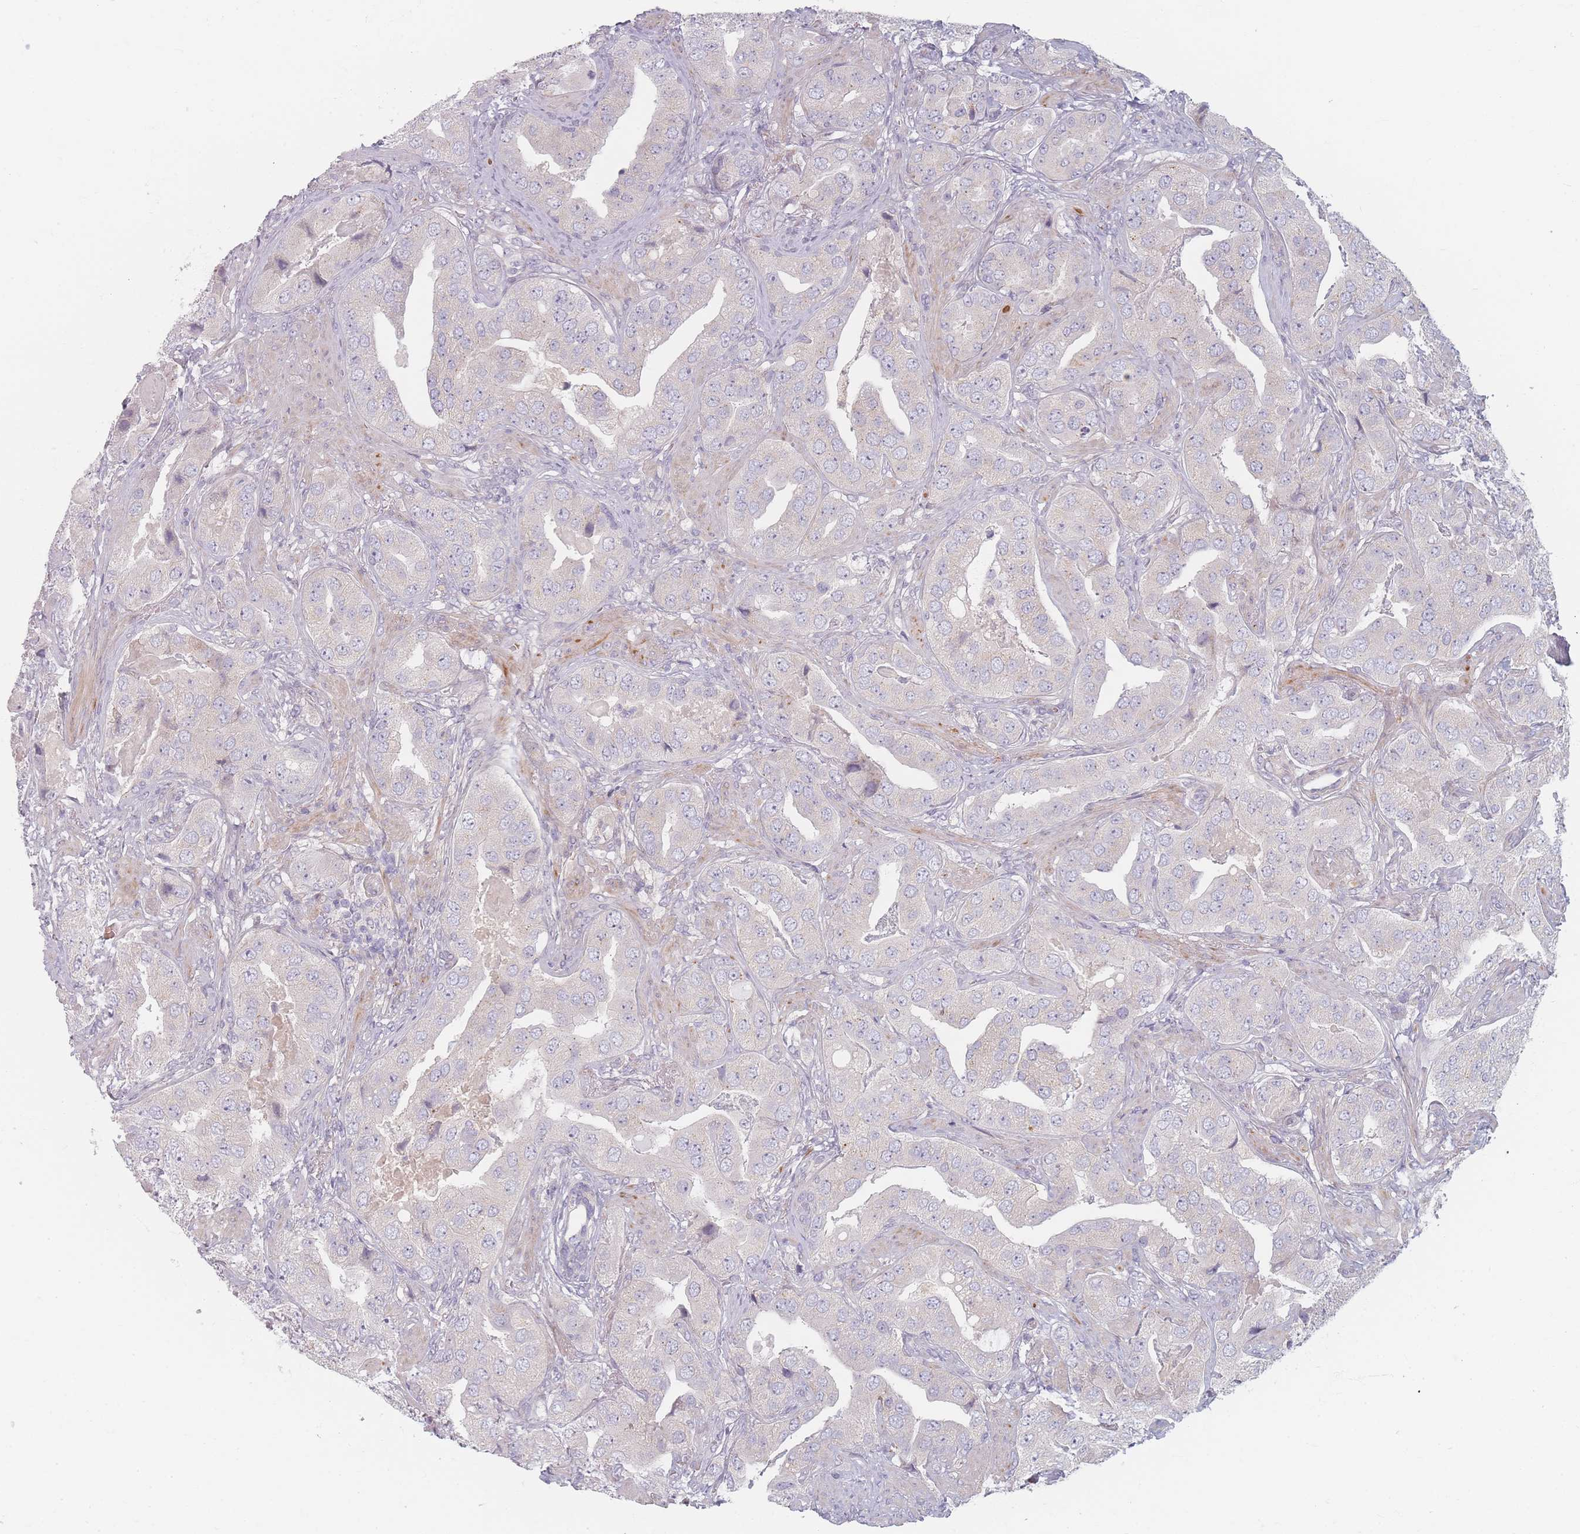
{"staining": {"intensity": "negative", "quantity": "none", "location": "none"}, "tissue": "prostate cancer", "cell_type": "Tumor cells", "image_type": "cancer", "snomed": [{"axis": "morphology", "description": "Adenocarcinoma, High grade"}, {"axis": "topography", "description": "Prostate"}], "caption": "High magnification brightfield microscopy of prostate adenocarcinoma (high-grade) stained with DAB (3,3'-diaminobenzidine) (brown) and counterstained with hematoxylin (blue): tumor cells show no significant positivity.", "gene": "TMOD1", "patient": {"sex": "male", "age": 63}}